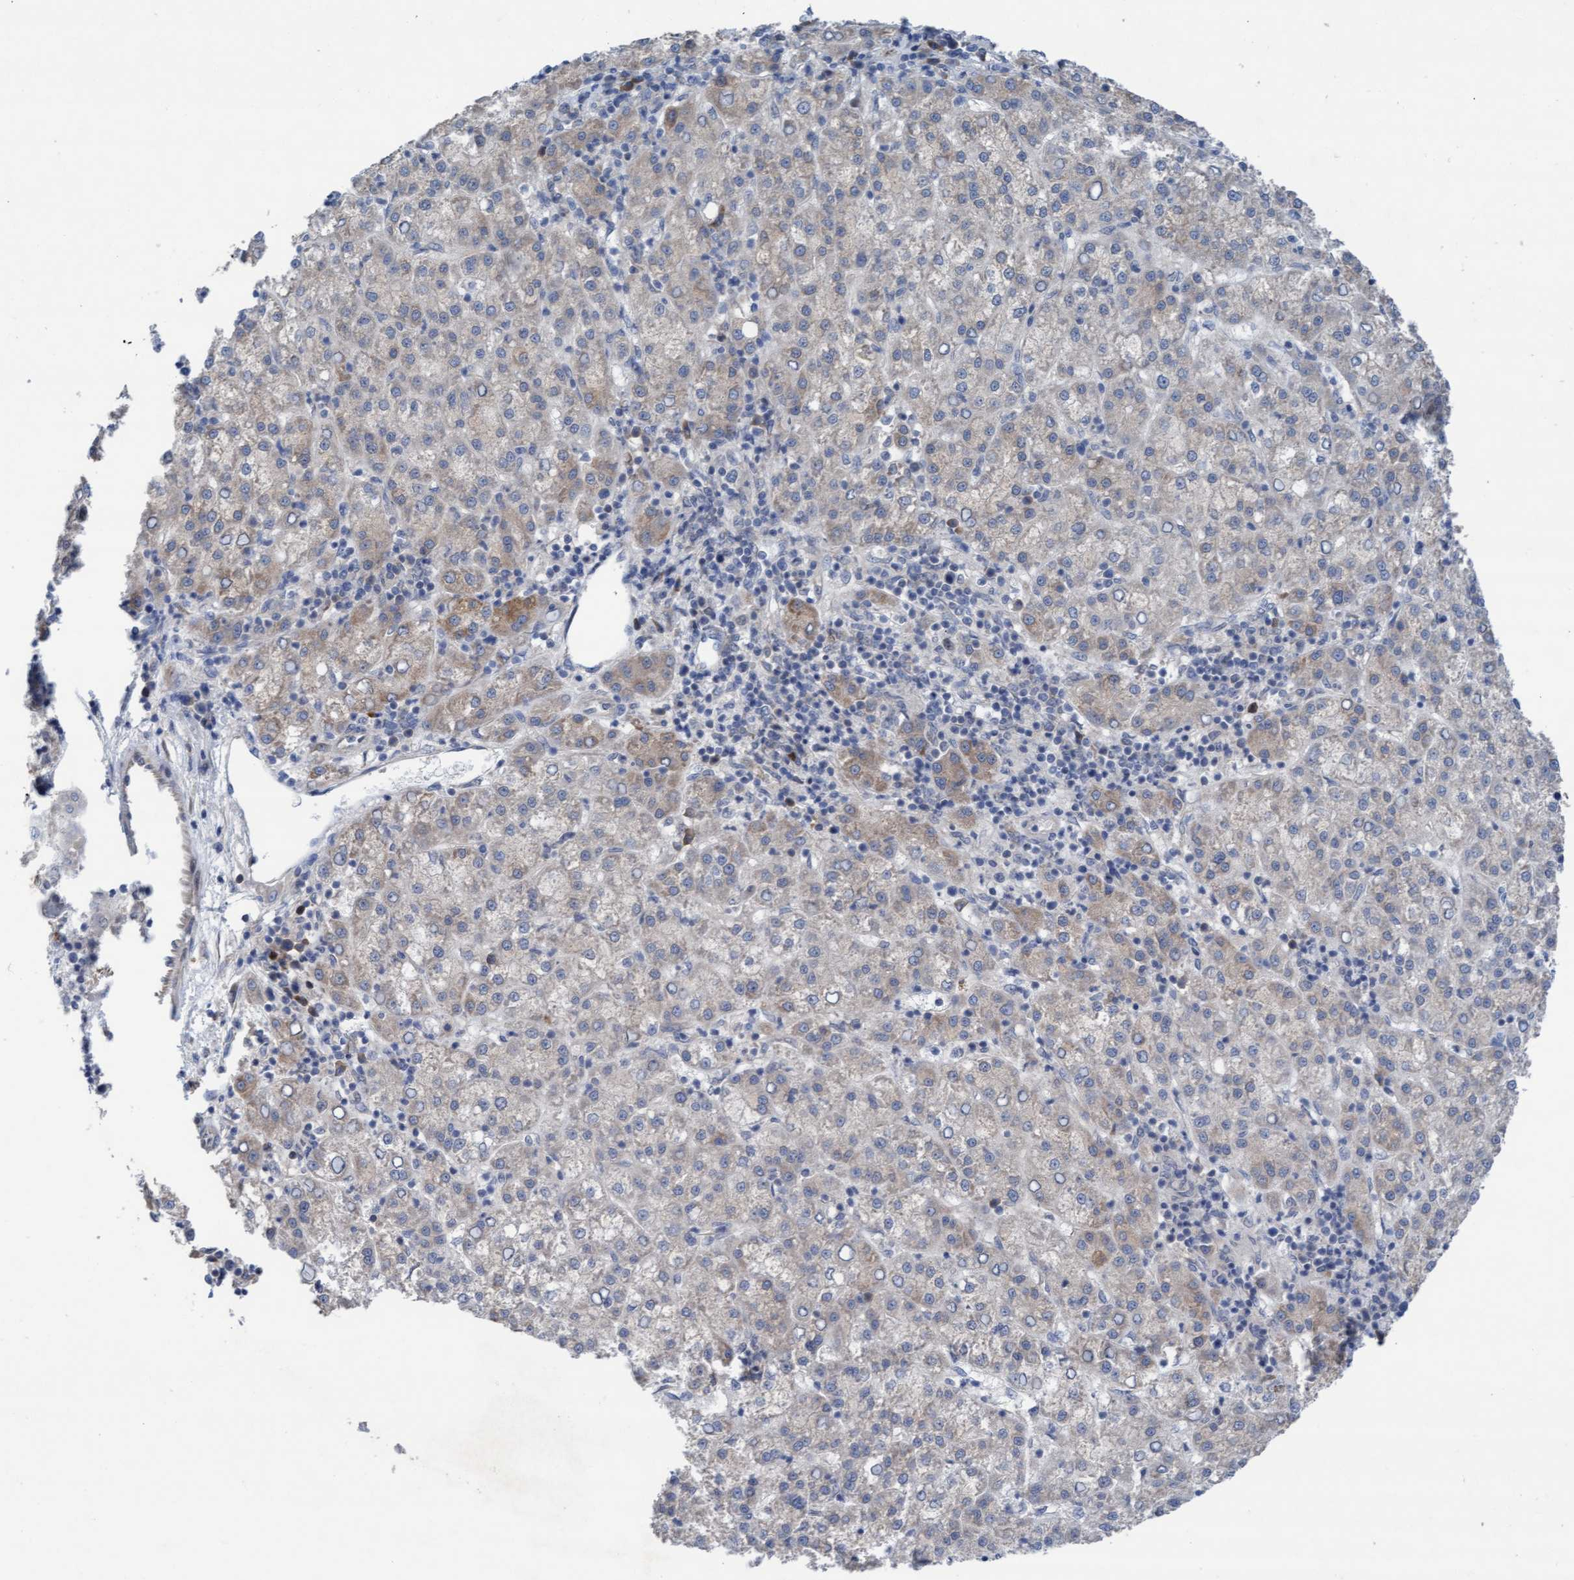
{"staining": {"intensity": "weak", "quantity": "<25%", "location": "cytoplasmic/membranous"}, "tissue": "liver cancer", "cell_type": "Tumor cells", "image_type": "cancer", "snomed": [{"axis": "morphology", "description": "Carcinoma, Hepatocellular, NOS"}, {"axis": "topography", "description": "Liver"}], "caption": "Tumor cells show no significant positivity in hepatocellular carcinoma (liver). Nuclei are stained in blue.", "gene": "PLCD1", "patient": {"sex": "female", "age": 58}}